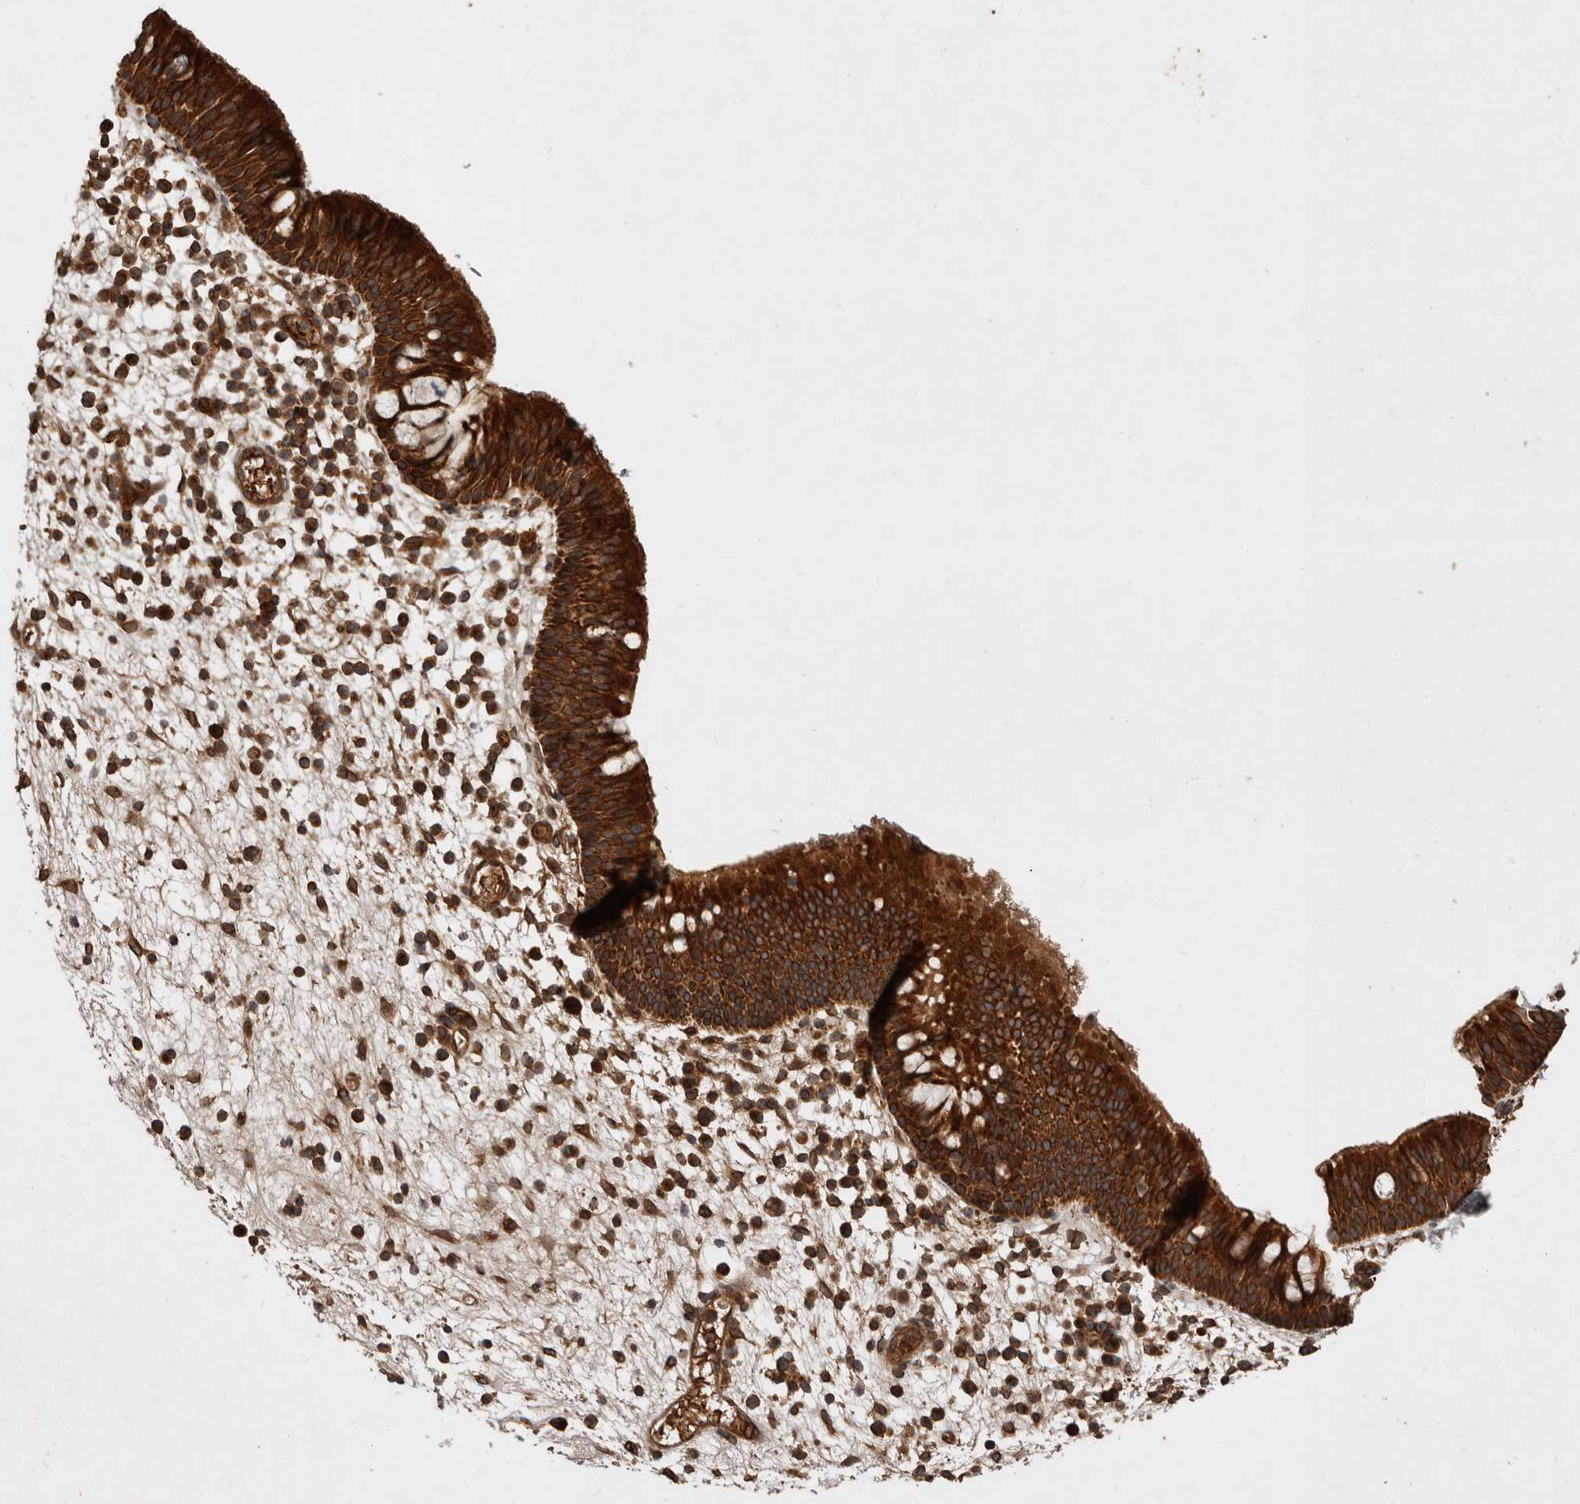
{"staining": {"intensity": "strong", "quantity": ">75%", "location": "cytoplasmic/membranous"}, "tissue": "nasopharynx", "cell_type": "Respiratory epithelial cells", "image_type": "normal", "snomed": [{"axis": "morphology", "description": "Normal tissue, NOS"}, {"axis": "morphology", "description": "Inflammation, NOS"}, {"axis": "morphology", "description": "Malignant melanoma, Metastatic site"}, {"axis": "topography", "description": "Nasopharynx"}], "caption": "Strong cytoplasmic/membranous positivity for a protein is identified in about >75% of respiratory epithelial cells of benign nasopharynx using immunohistochemistry.", "gene": "STK36", "patient": {"sex": "male", "age": 70}}